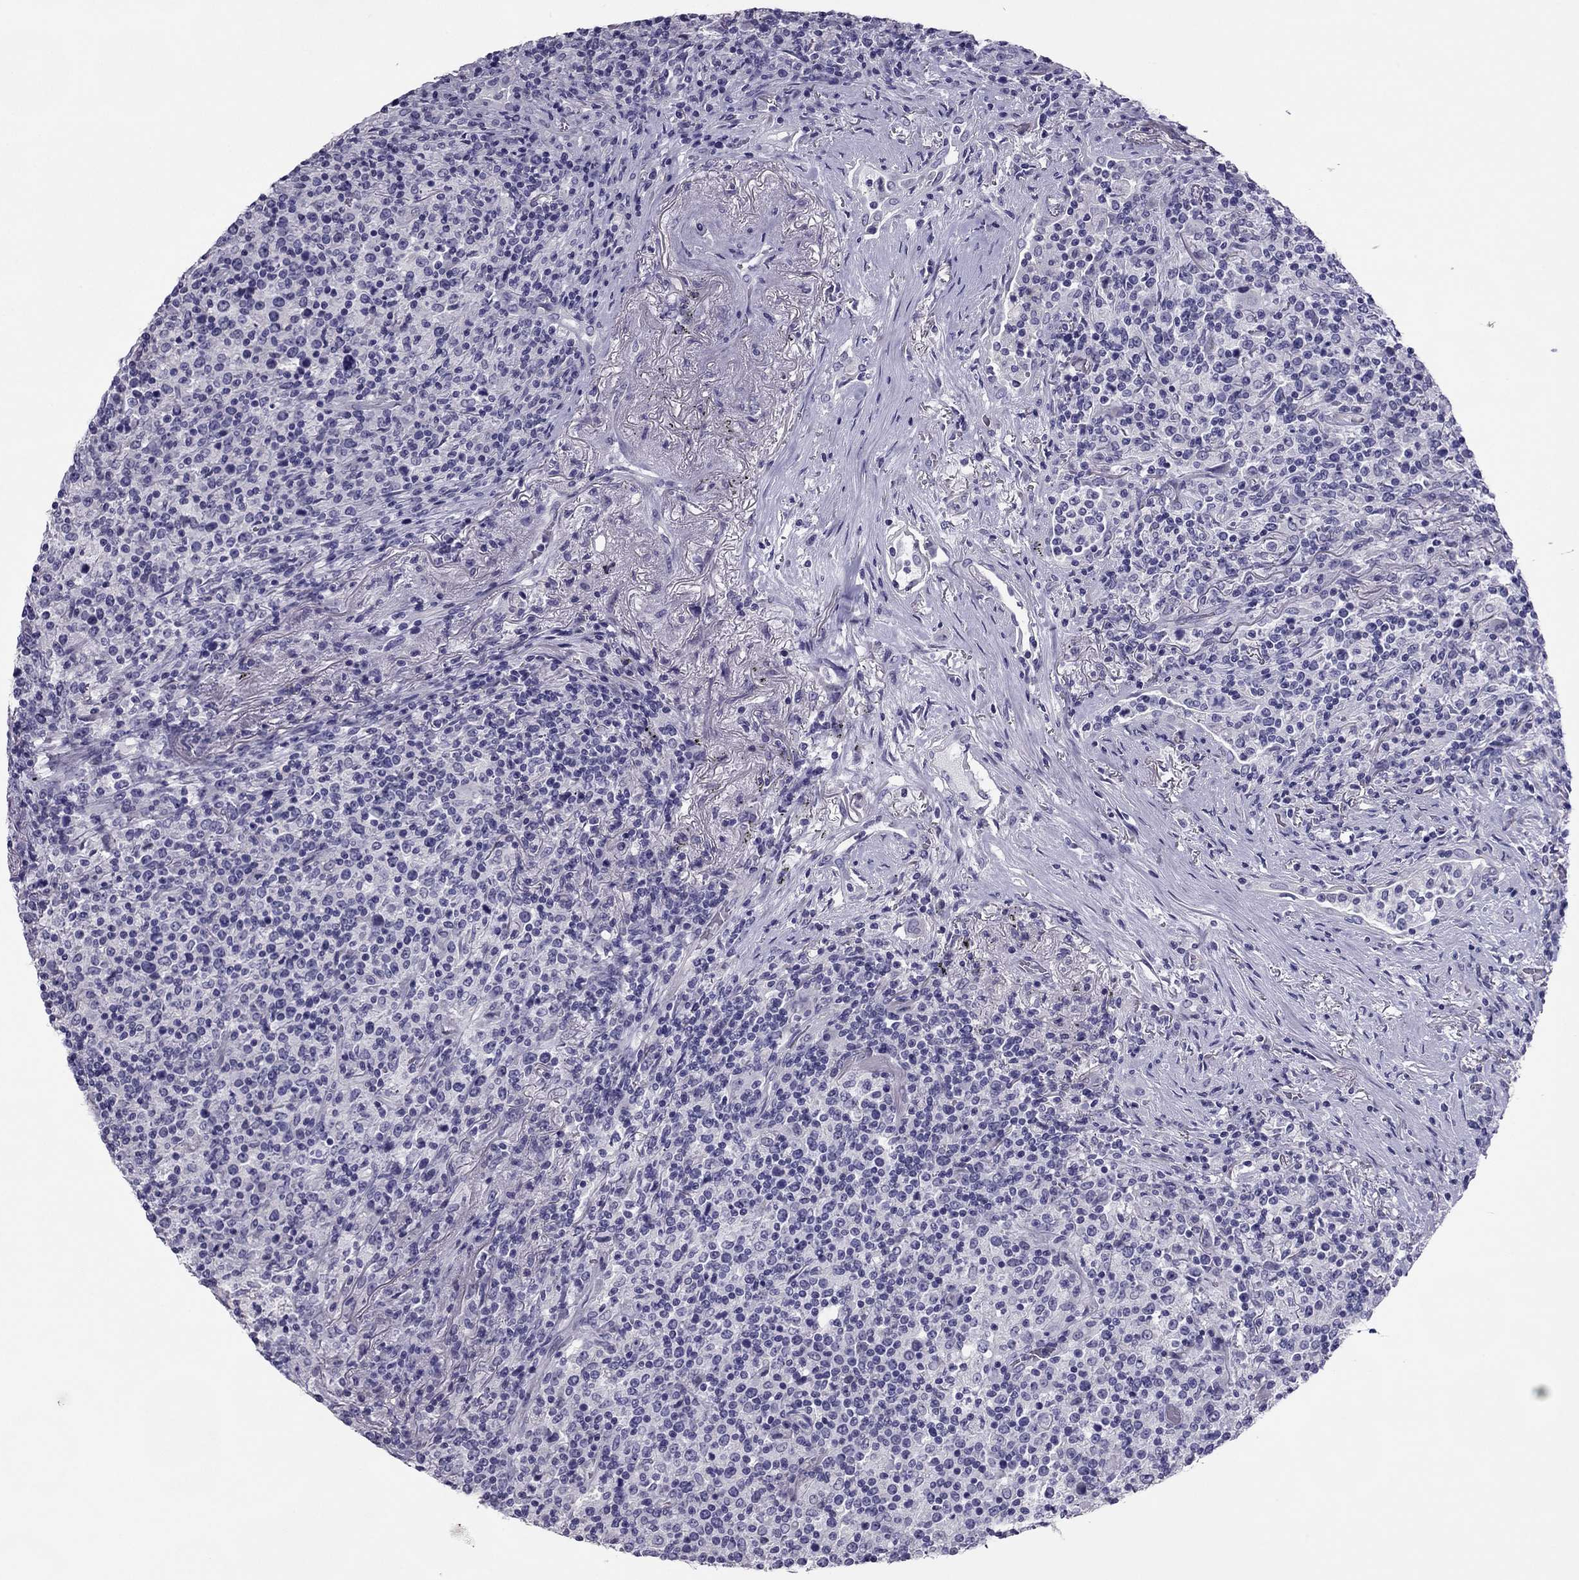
{"staining": {"intensity": "negative", "quantity": "none", "location": "none"}, "tissue": "lymphoma", "cell_type": "Tumor cells", "image_type": "cancer", "snomed": [{"axis": "morphology", "description": "Malignant lymphoma, non-Hodgkin's type, High grade"}, {"axis": "topography", "description": "Lung"}], "caption": "An immunohistochemistry histopathology image of malignant lymphoma, non-Hodgkin's type (high-grade) is shown. There is no staining in tumor cells of malignant lymphoma, non-Hodgkin's type (high-grade). The staining is performed using DAB brown chromogen with nuclei counter-stained in using hematoxylin.", "gene": "PDE6A", "patient": {"sex": "male", "age": 79}}